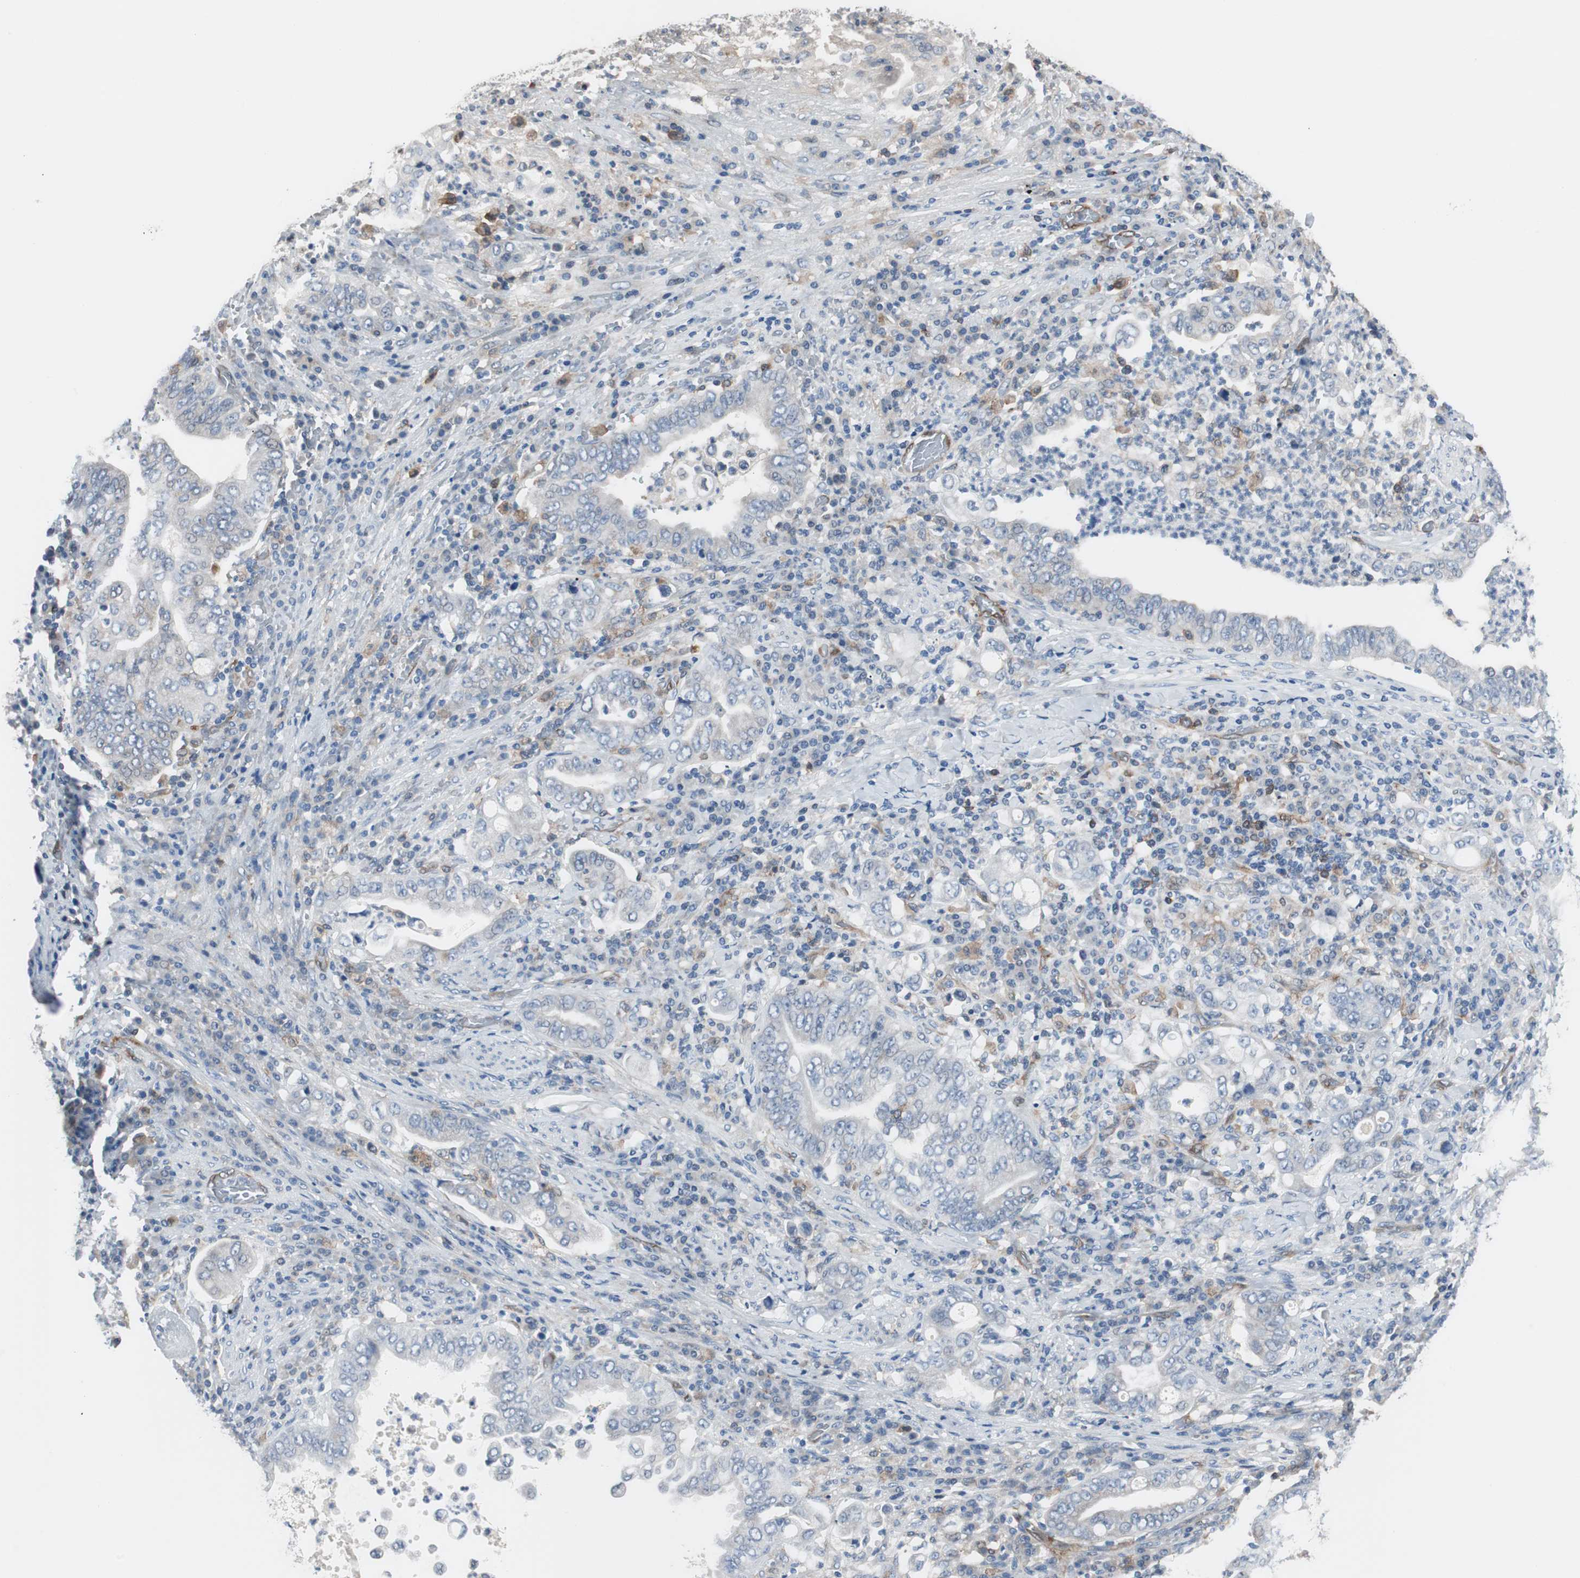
{"staining": {"intensity": "weak", "quantity": "25%-75%", "location": "cytoplasmic/membranous"}, "tissue": "stomach cancer", "cell_type": "Tumor cells", "image_type": "cancer", "snomed": [{"axis": "morphology", "description": "Normal tissue, NOS"}, {"axis": "morphology", "description": "Adenocarcinoma, NOS"}, {"axis": "topography", "description": "Esophagus"}, {"axis": "topography", "description": "Stomach, upper"}, {"axis": "topography", "description": "Peripheral nerve tissue"}], "caption": "Immunohistochemical staining of stomach cancer displays low levels of weak cytoplasmic/membranous staining in about 25%-75% of tumor cells. The staining is performed using DAB (3,3'-diaminobenzidine) brown chromogen to label protein expression. The nuclei are counter-stained blue using hematoxylin.", "gene": "SWAP70", "patient": {"sex": "male", "age": 62}}